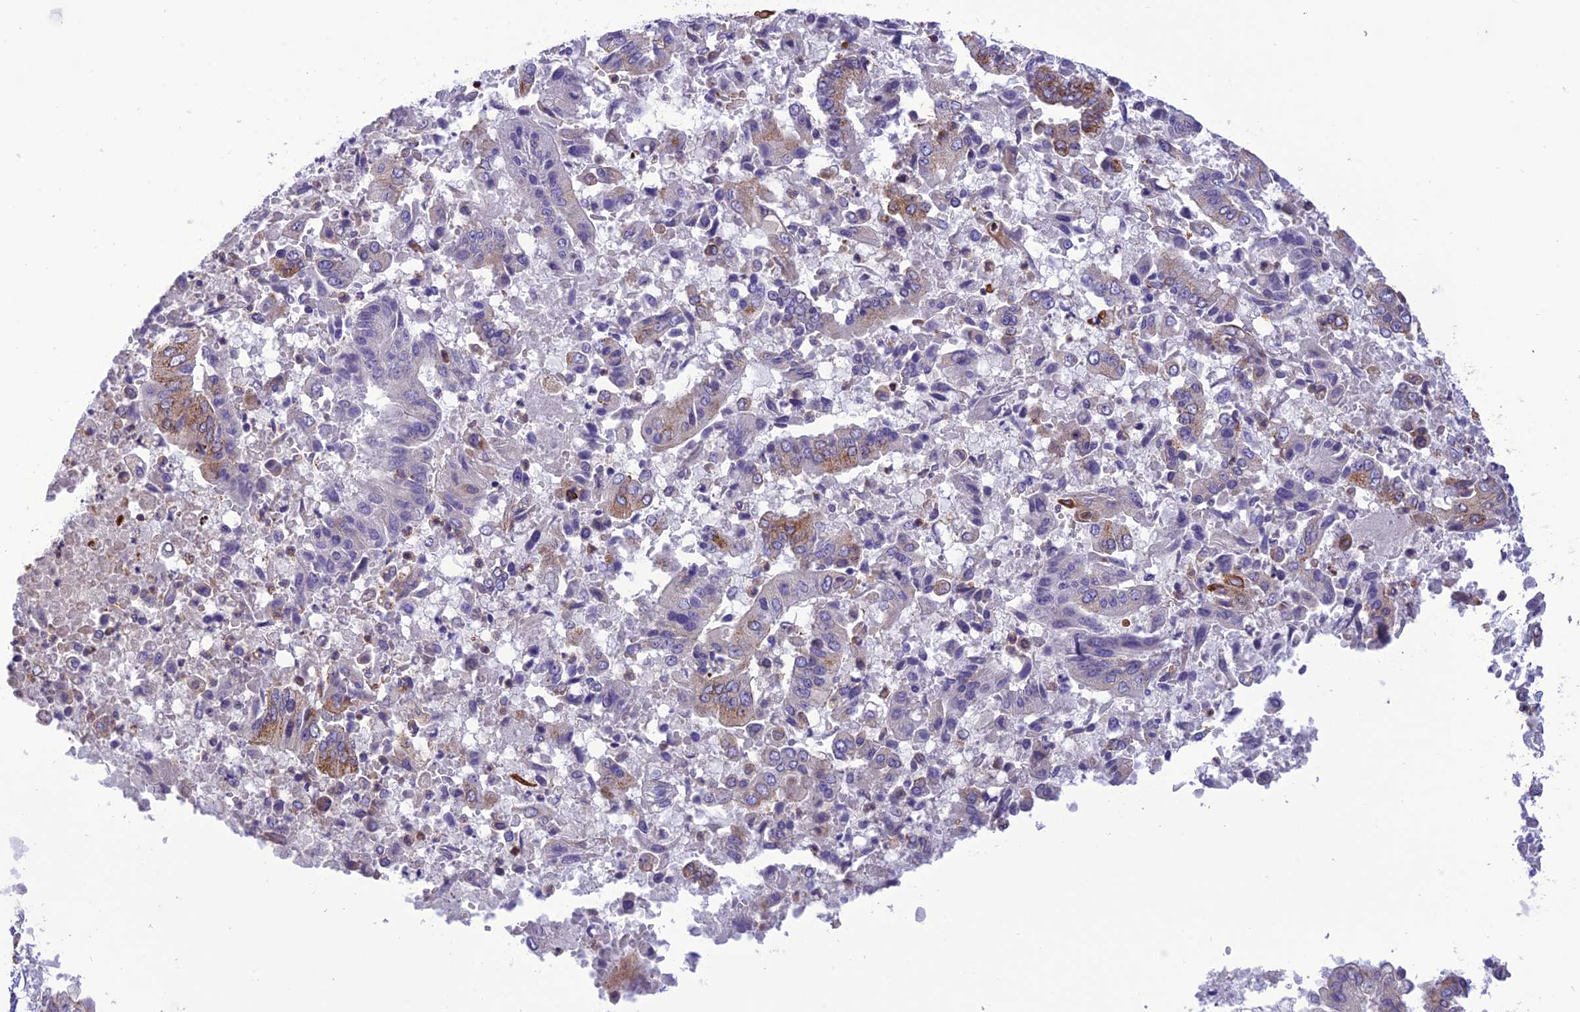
{"staining": {"intensity": "moderate", "quantity": "25%-75%", "location": "cytoplasmic/membranous"}, "tissue": "pancreatic cancer", "cell_type": "Tumor cells", "image_type": "cancer", "snomed": [{"axis": "morphology", "description": "Adenocarcinoma, NOS"}, {"axis": "topography", "description": "Pancreas"}], "caption": "The immunohistochemical stain labels moderate cytoplasmic/membranous positivity in tumor cells of pancreatic cancer tissue.", "gene": "JMY", "patient": {"sex": "female", "age": 77}}